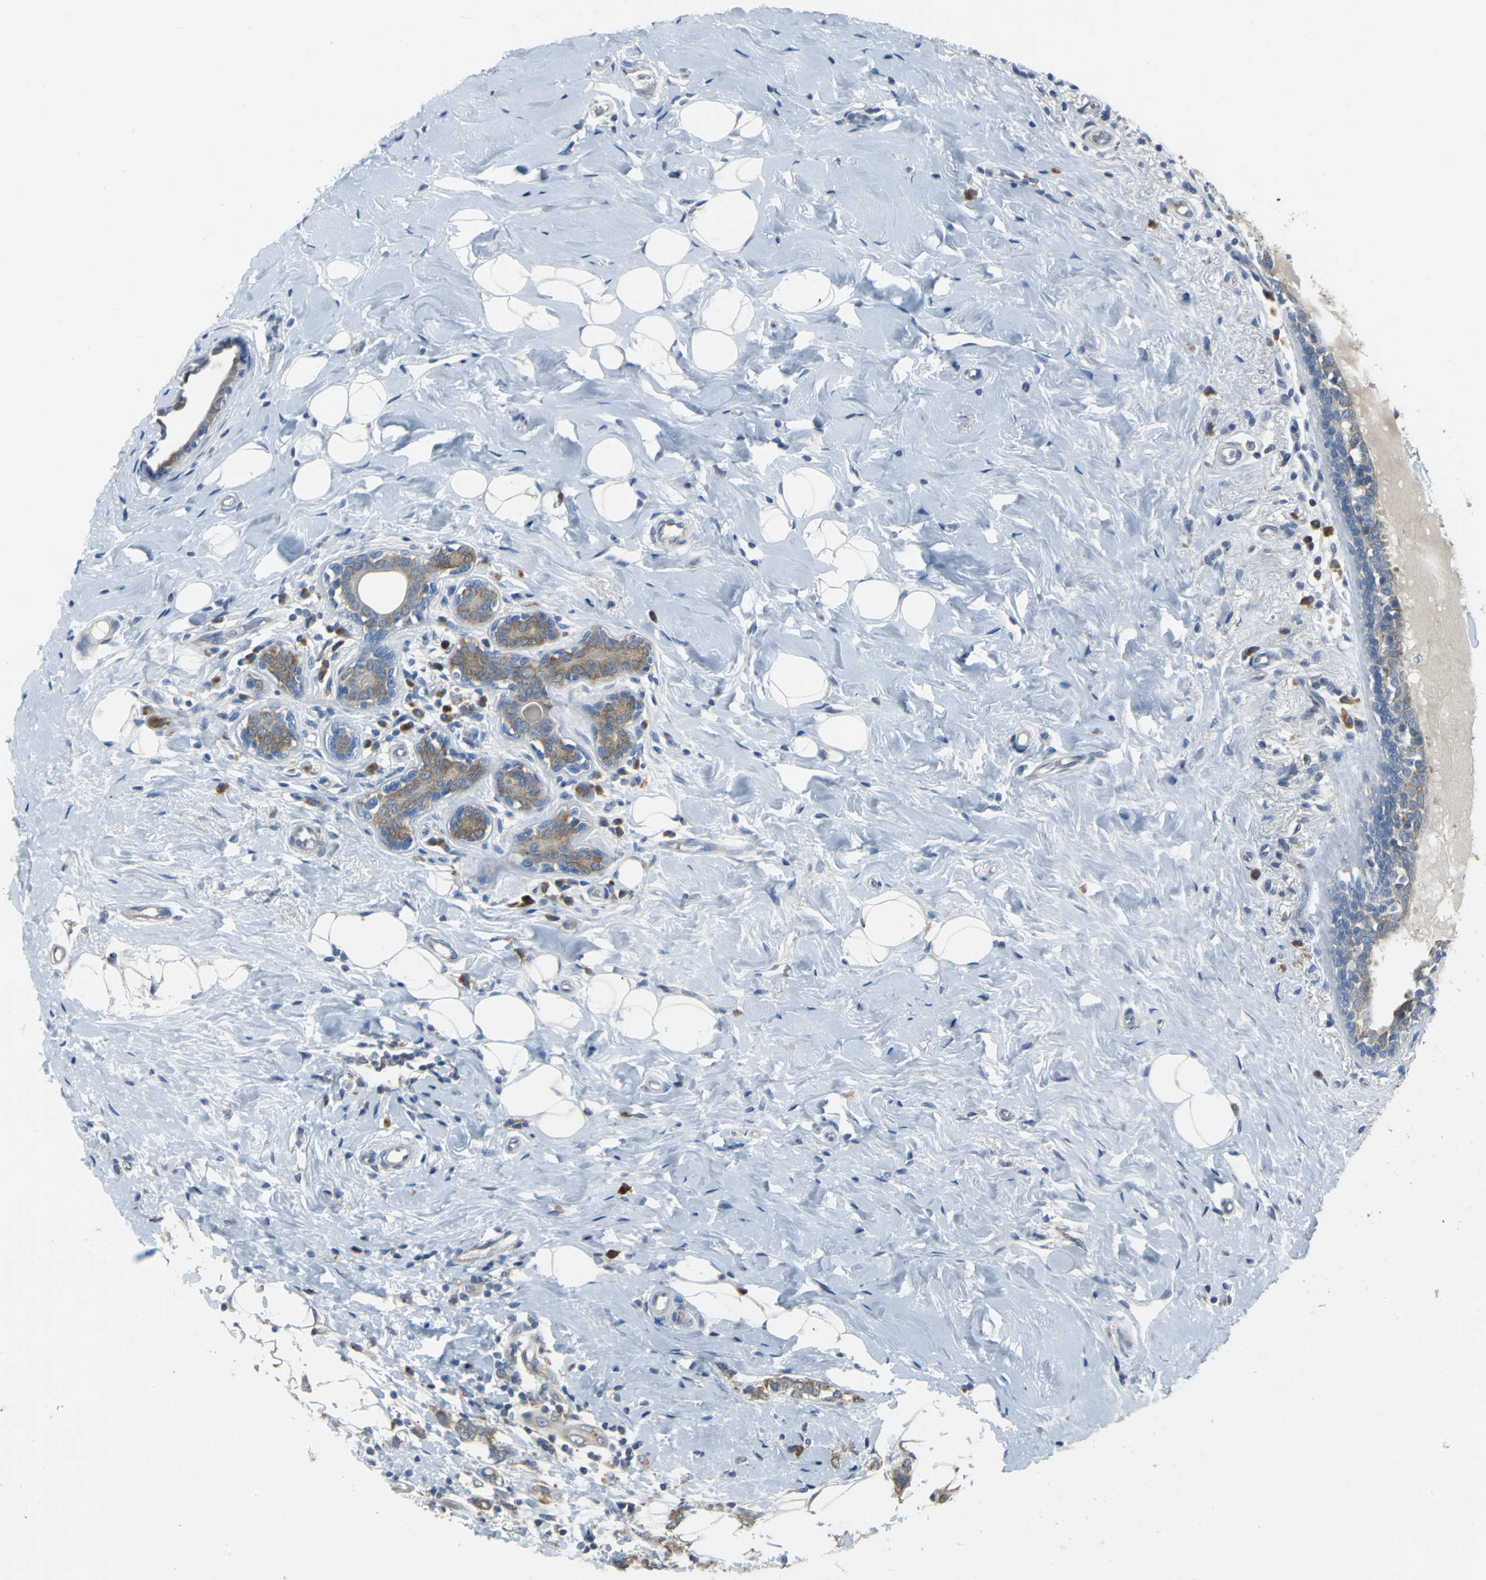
{"staining": {"intensity": "weak", "quantity": ">75%", "location": "cytoplasmic/membranous"}, "tissue": "breast cancer", "cell_type": "Tumor cells", "image_type": "cancer", "snomed": [{"axis": "morphology", "description": "Normal tissue, NOS"}, {"axis": "morphology", "description": "Lobular carcinoma"}, {"axis": "topography", "description": "Breast"}], "caption": "A photomicrograph showing weak cytoplasmic/membranous staining in about >75% of tumor cells in breast cancer, as visualized by brown immunohistochemical staining.", "gene": "EIF5A", "patient": {"sex": "female", "age": 47}}